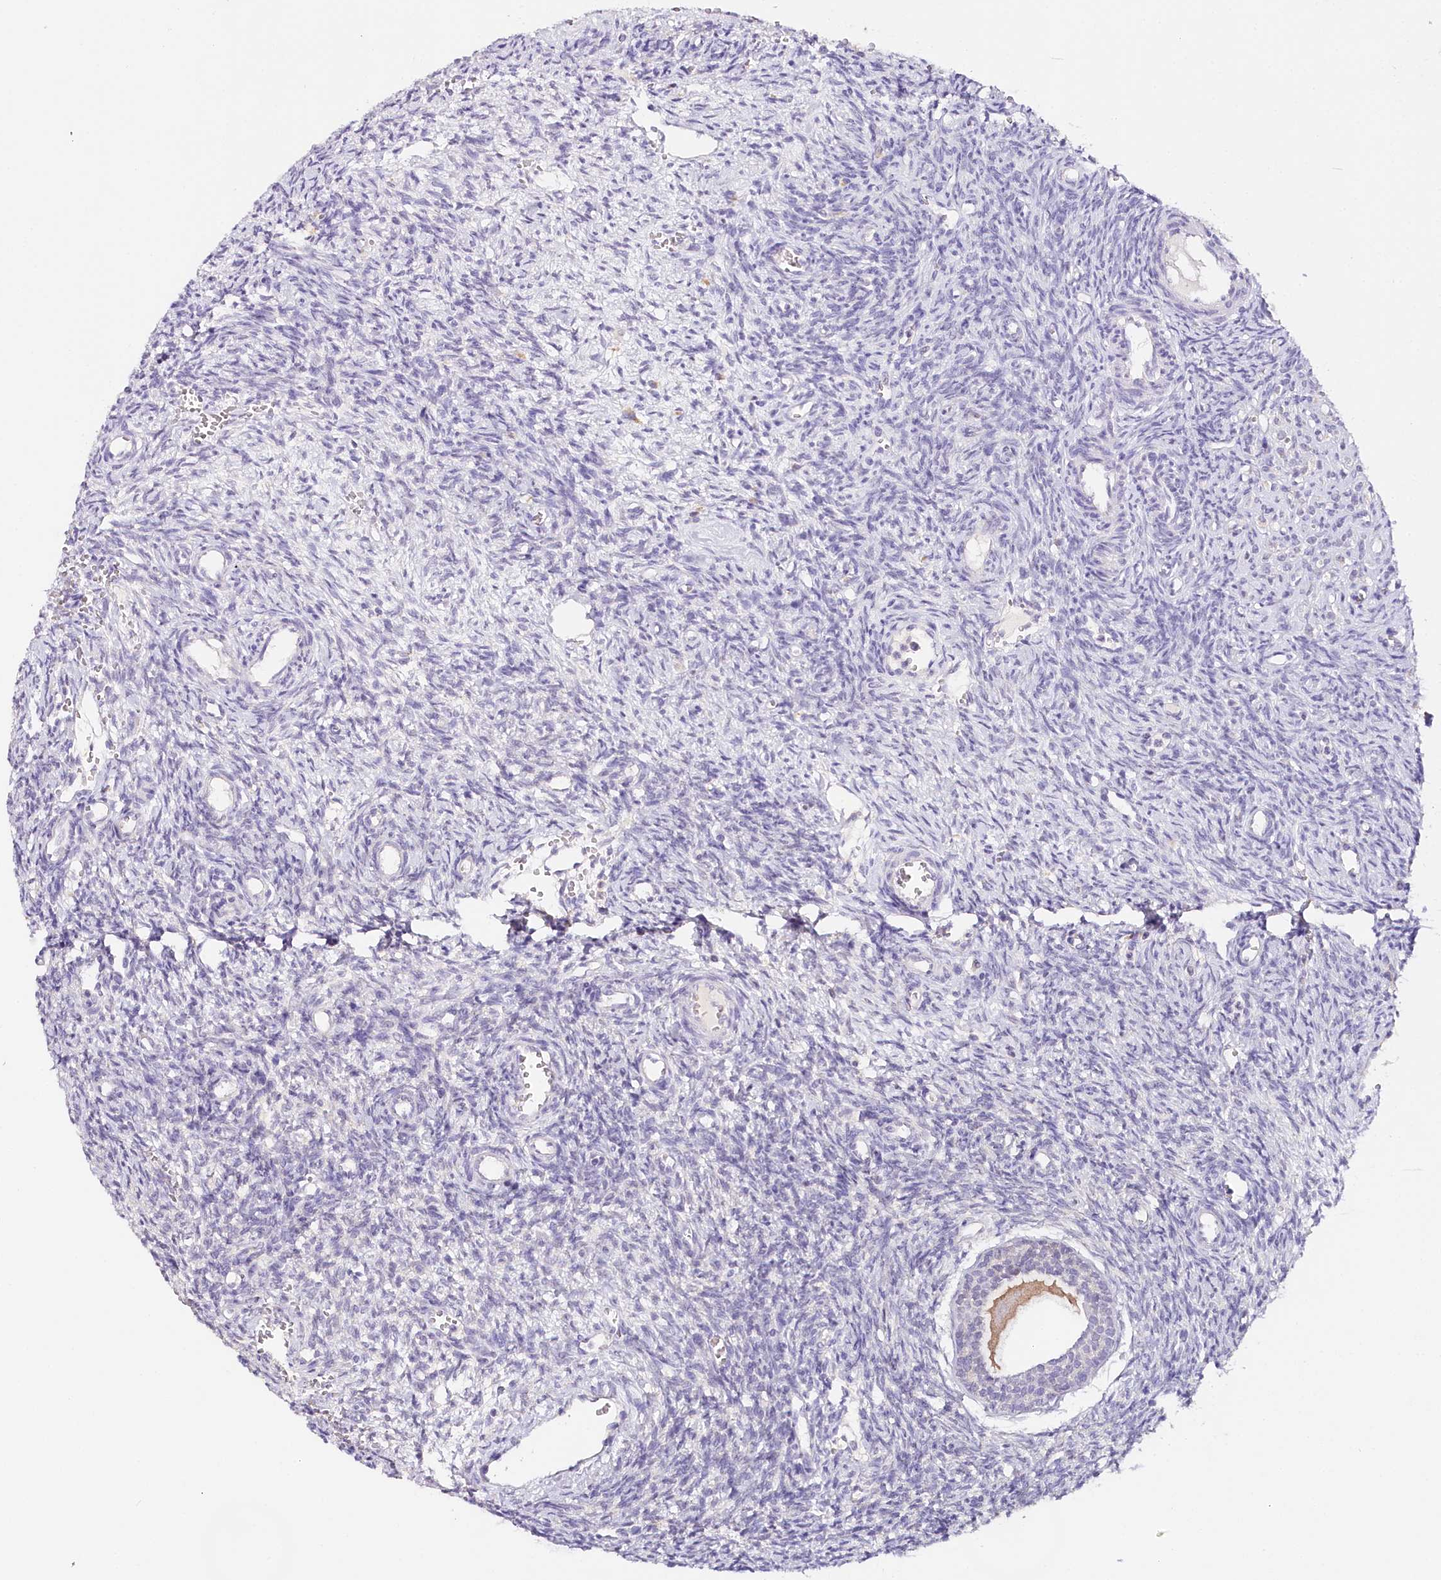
{"staining": {"intensity": "negative", "quantity": "none", "location": "none"}, "tissue": "ovary", "cell_type": "Follicle cells", "image_type": "normal", "snomed": [{"axis": "morphology", "description": "Normal tissue, NOS"}, {"axis": "topography", "description": "Ovary"}], "caption": "Follicle cells show no significant staining in normal ovary. The staining was performed using DAB to visualize the protein expression in brown, while the nuclei were stained in blue with hematoxylin (Magnification: 20x).", "gene": "TP53", "patient": {"sex": "female", "age": 39}}